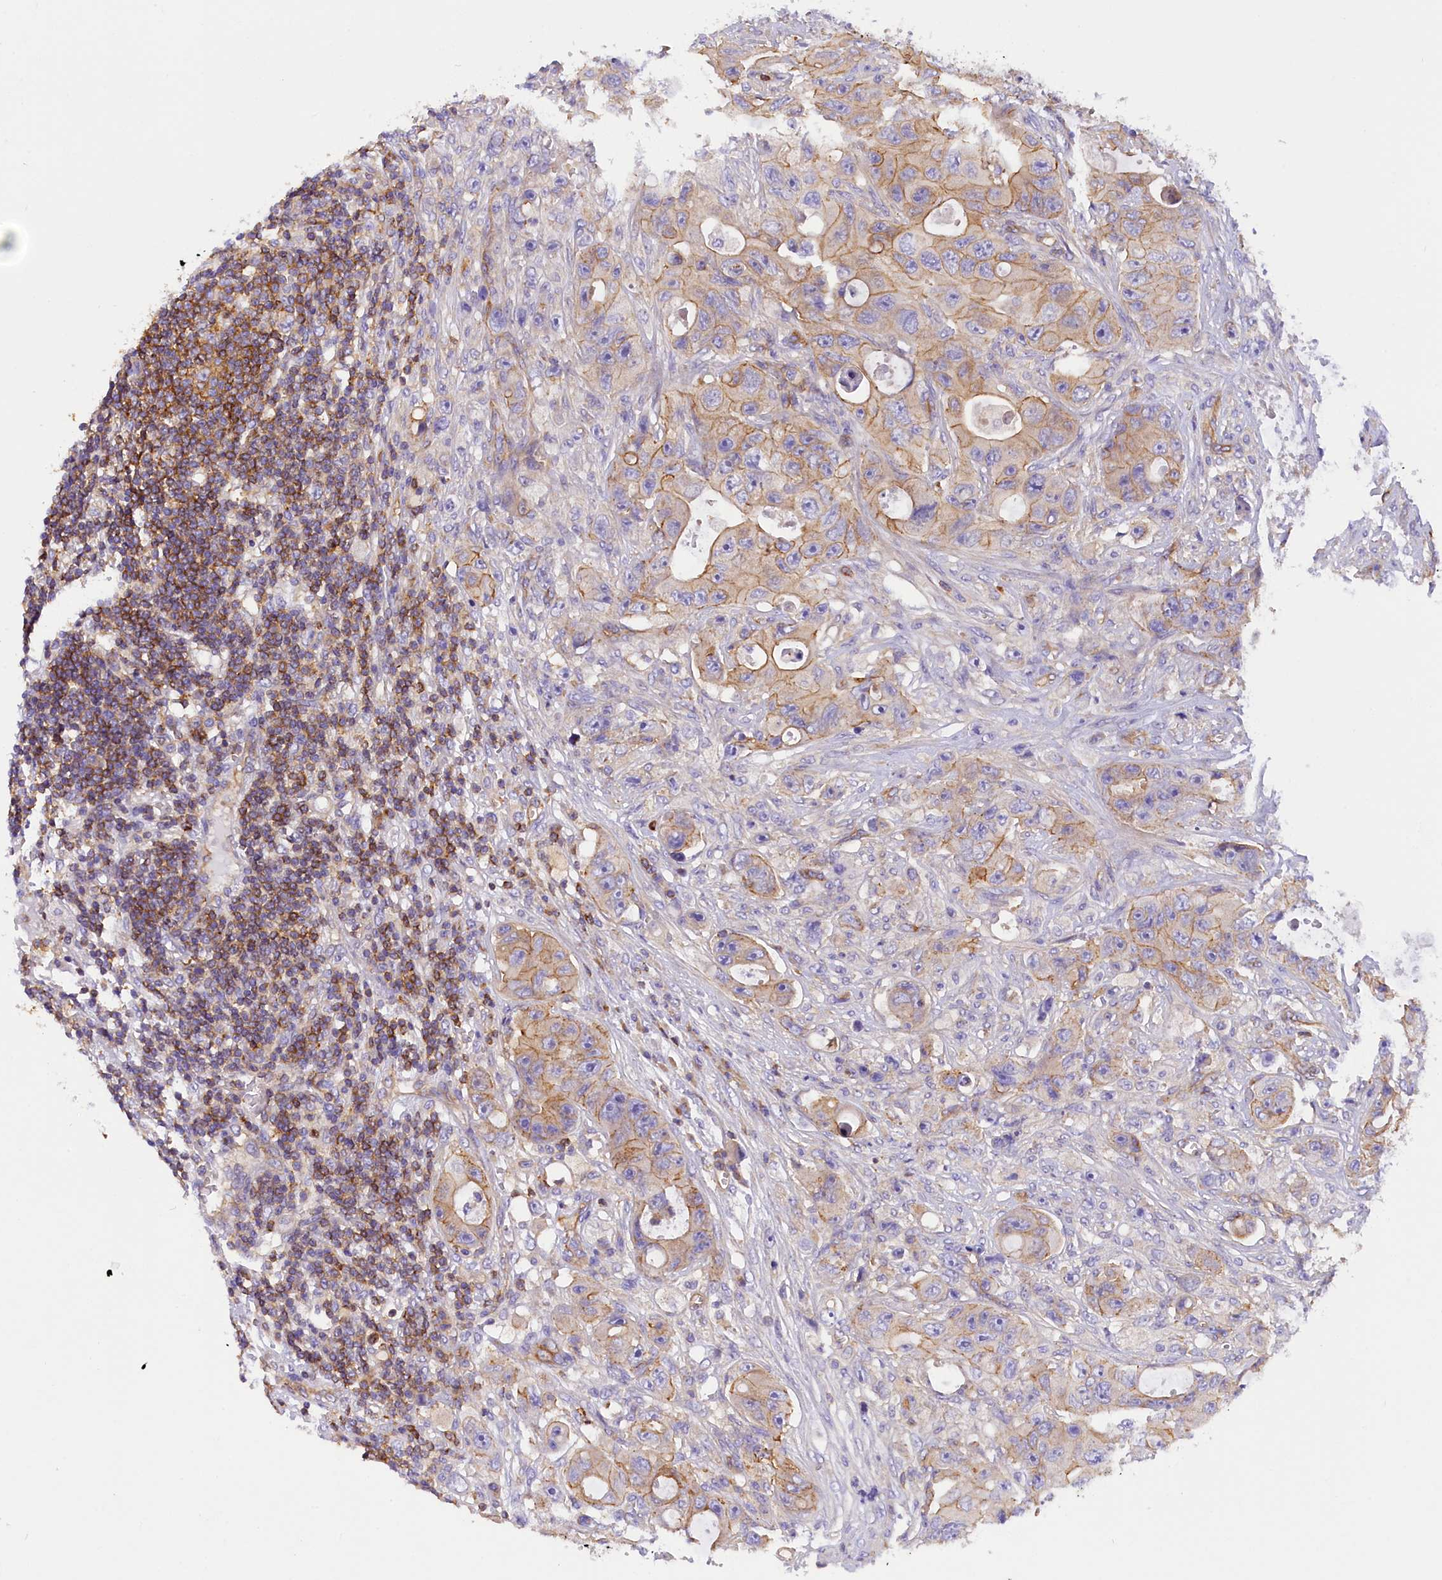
{"staining": {"intensity": "weak", "quantity": ">75%", "location": "cytoplasmic/membranous"}, "tissue": "colorectal cancer", "cell_type": "Tumor cells", "image_type": "cancer", "snomed": [{"axis": "morphology", "description": "Adenocarcinoma, NOS"}, {"axis": "topography", "description": "Colon"}], "caption": "The micrograph displays a brown stain indicating the presence of a protein in the cytoplasmic/membranous of tumor cells in colorectal cancer.", "gene": "FAM193A", "patient": {"sex": "female", "age": 46}}